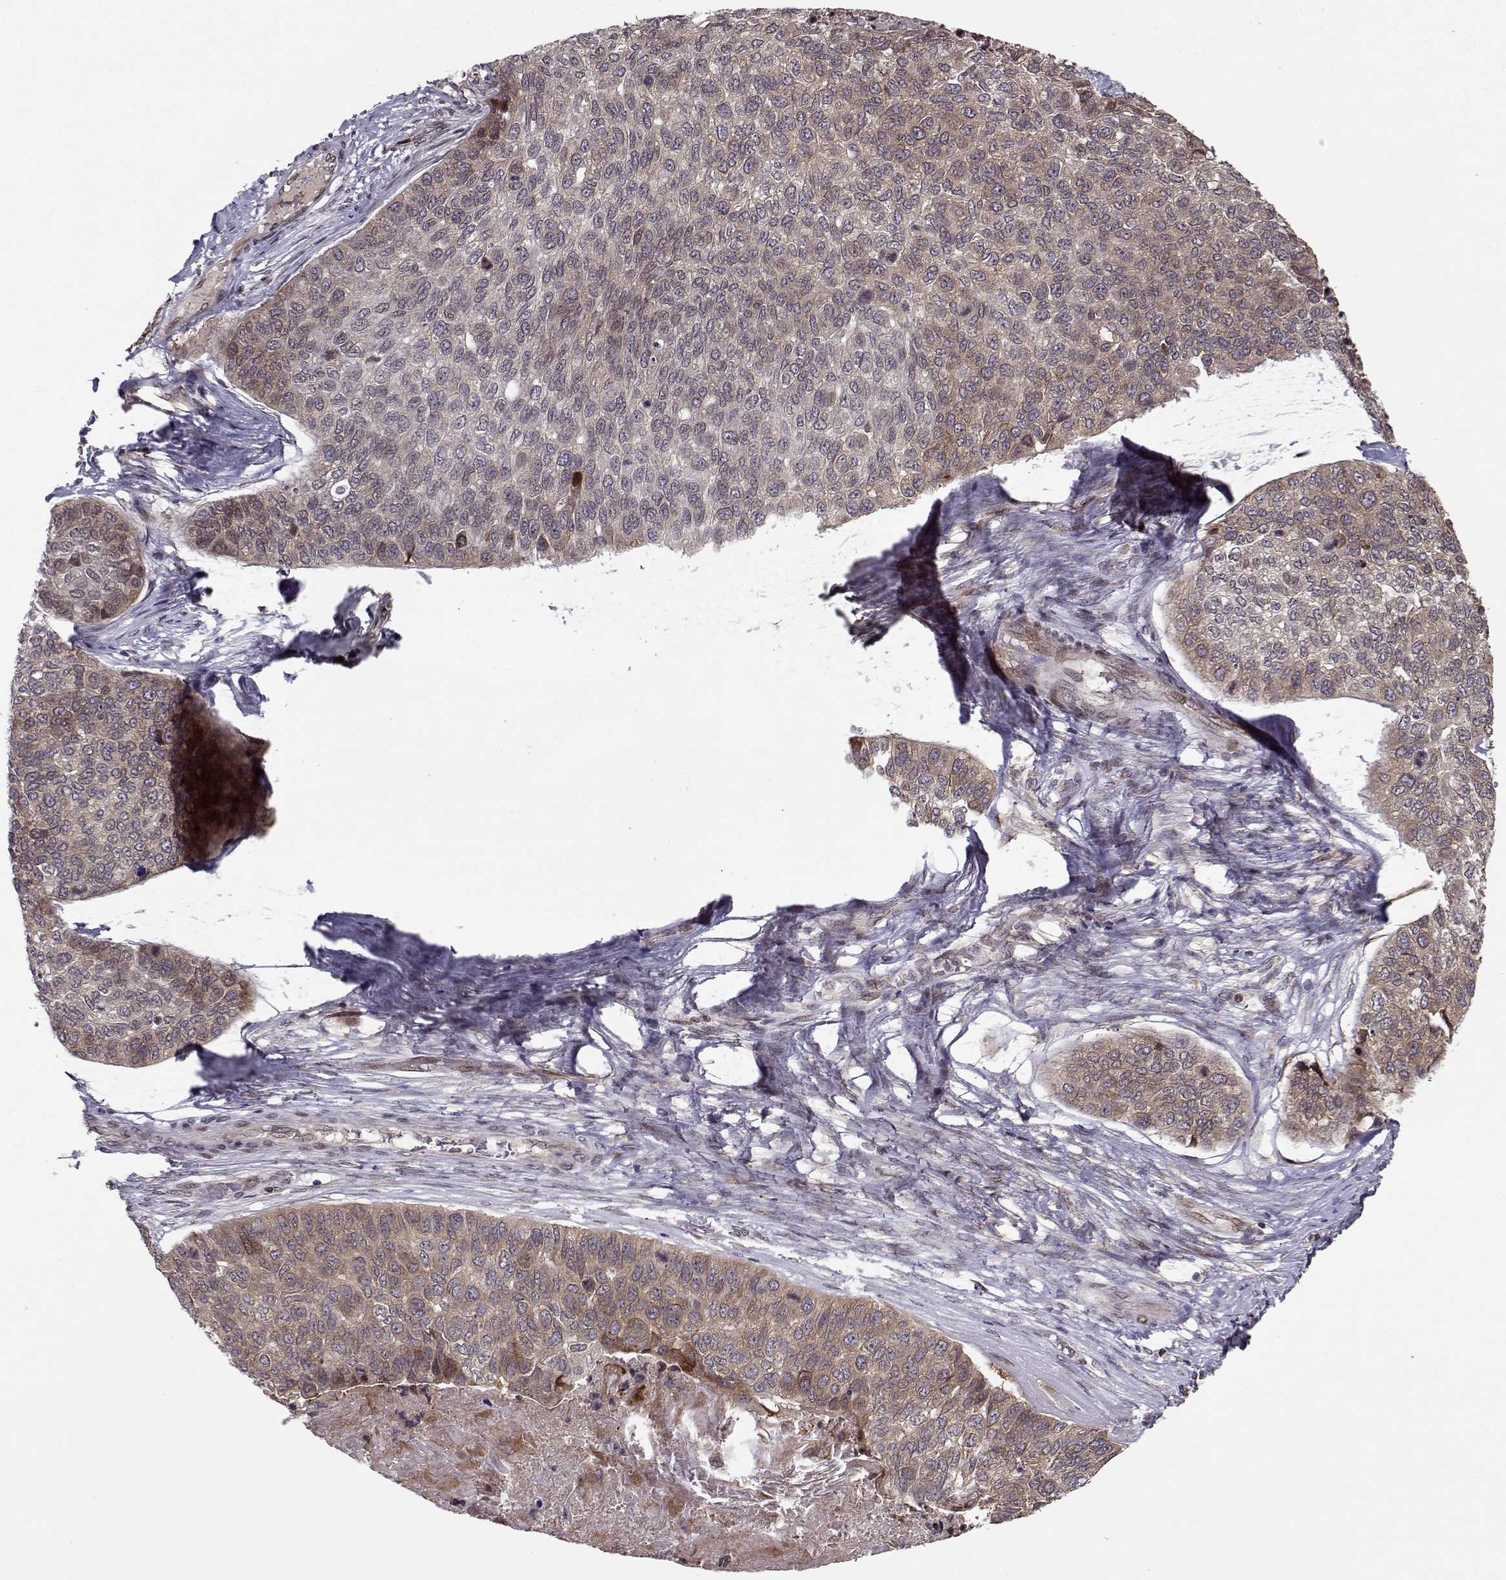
{"staining": {"intensity": "weak", "quantity": "25%-75%", "location": "cytoplasmic/membranous"}, "tissue": "lung cancer", "cell_type": "Tumor cells", "image_type": "cancer", "snomed": [{"axis": "morphology", "description": "Squamous cell carcinoma, NOS"}, {"axis": "topography", "description": "Lung"}], "caption": "An immunohistochemistry photomicrograph of tumor tissue is shown. Protein staining in brown highlights weak cytoplasmic/membranous positivity in lung squamous cell carcinoma within tumor cells.", "gene": "RPL31", "patient": {"sex": "male", "age": 69}}